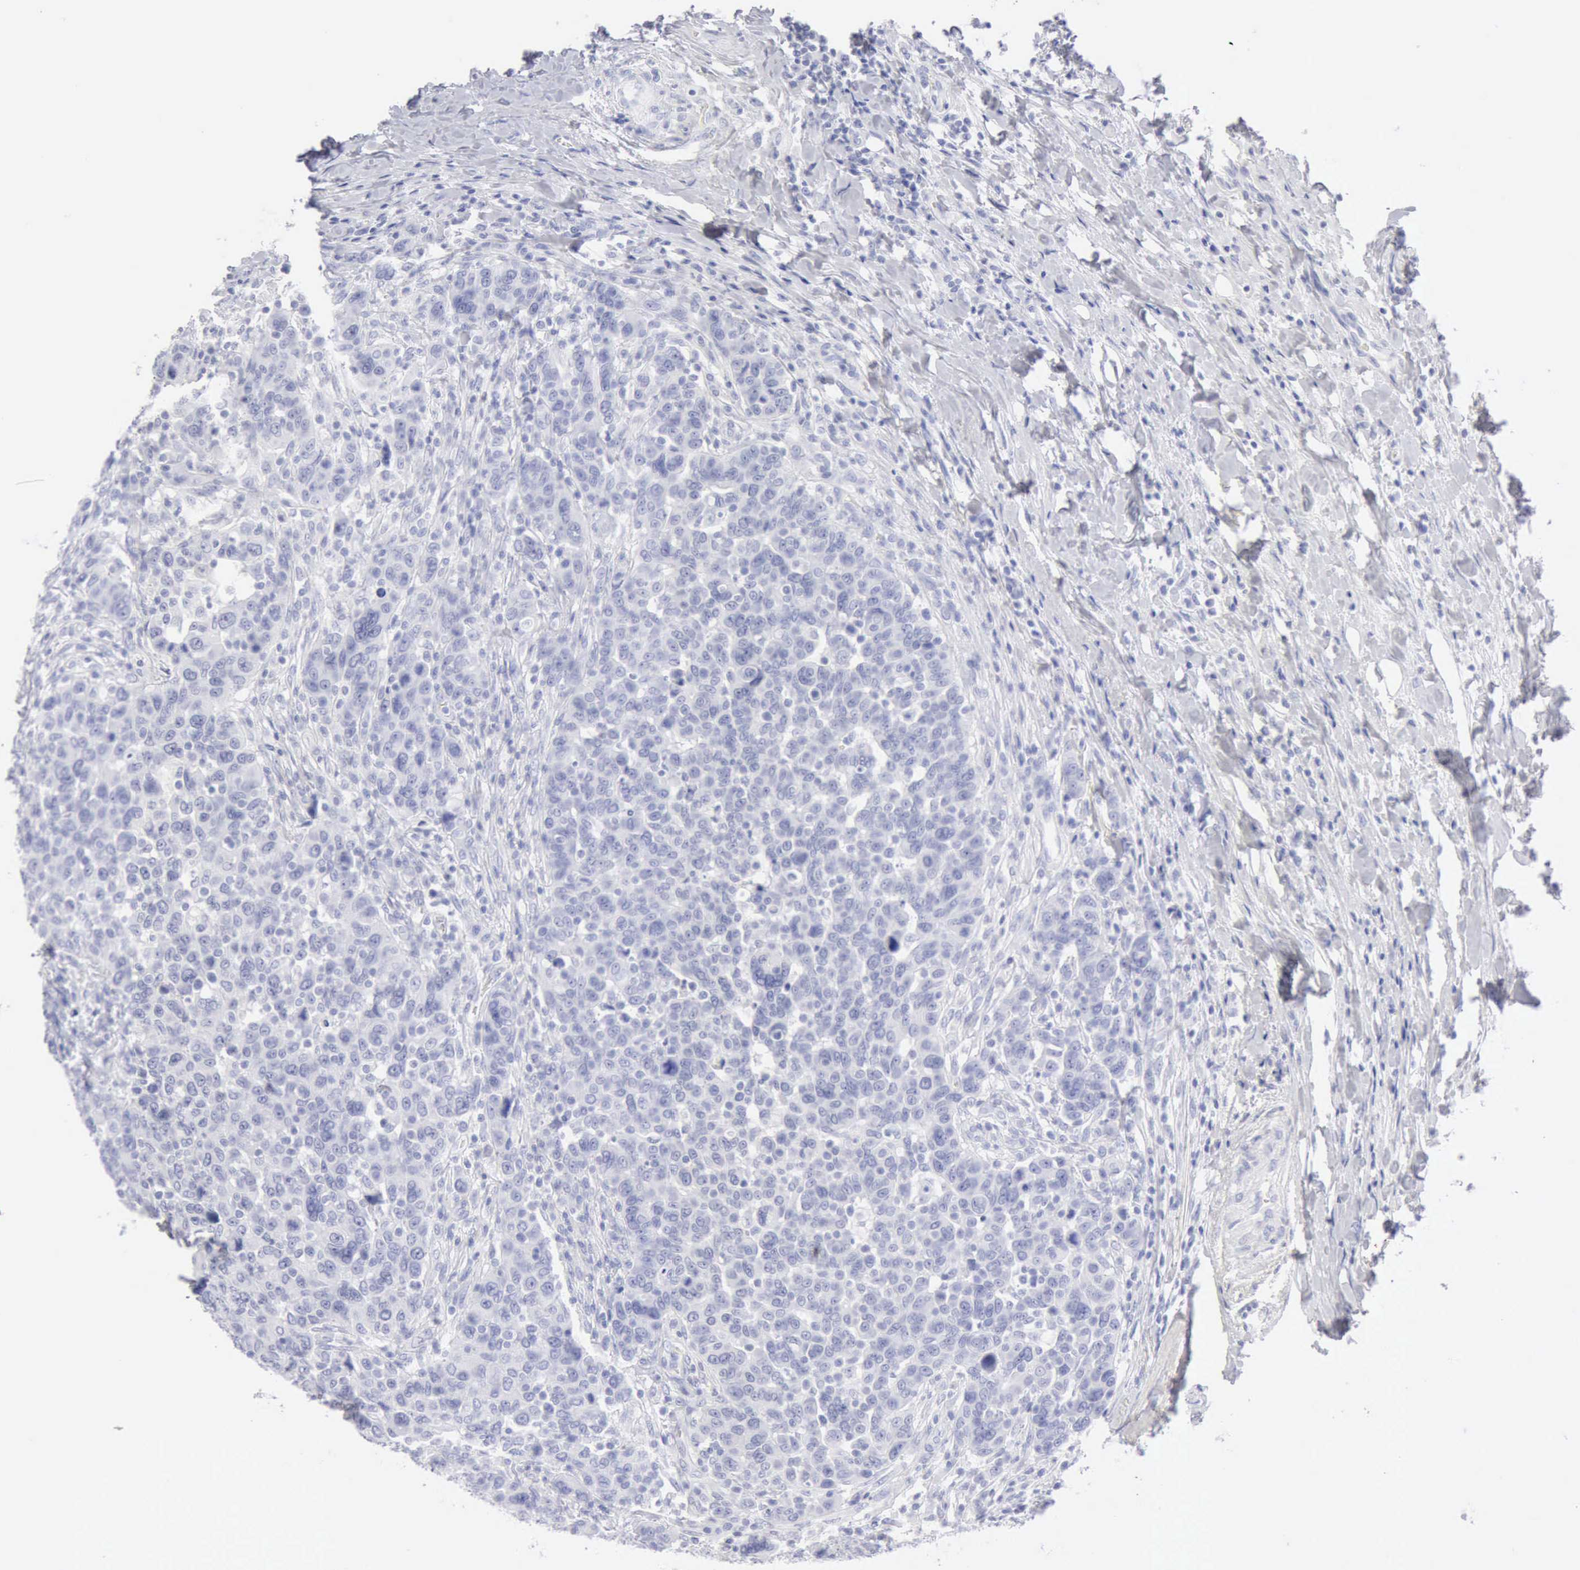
{"staining": {"intensity": "negative", "quantity": "none", "location": "none"}, "tissue": "breast cancer", "cell_type": "Tumor cells", "image_type": "cancer", "snomed": [{"axis": "morphology", "description": "Duct carcinoma"}, {"axis": "topography", "description": "Breast"}], "caption": "Tumor cells are negative for protein expression in human breast cancer.", "gene": "KRT10", "patient": {"sex": "female", "age": 37}}